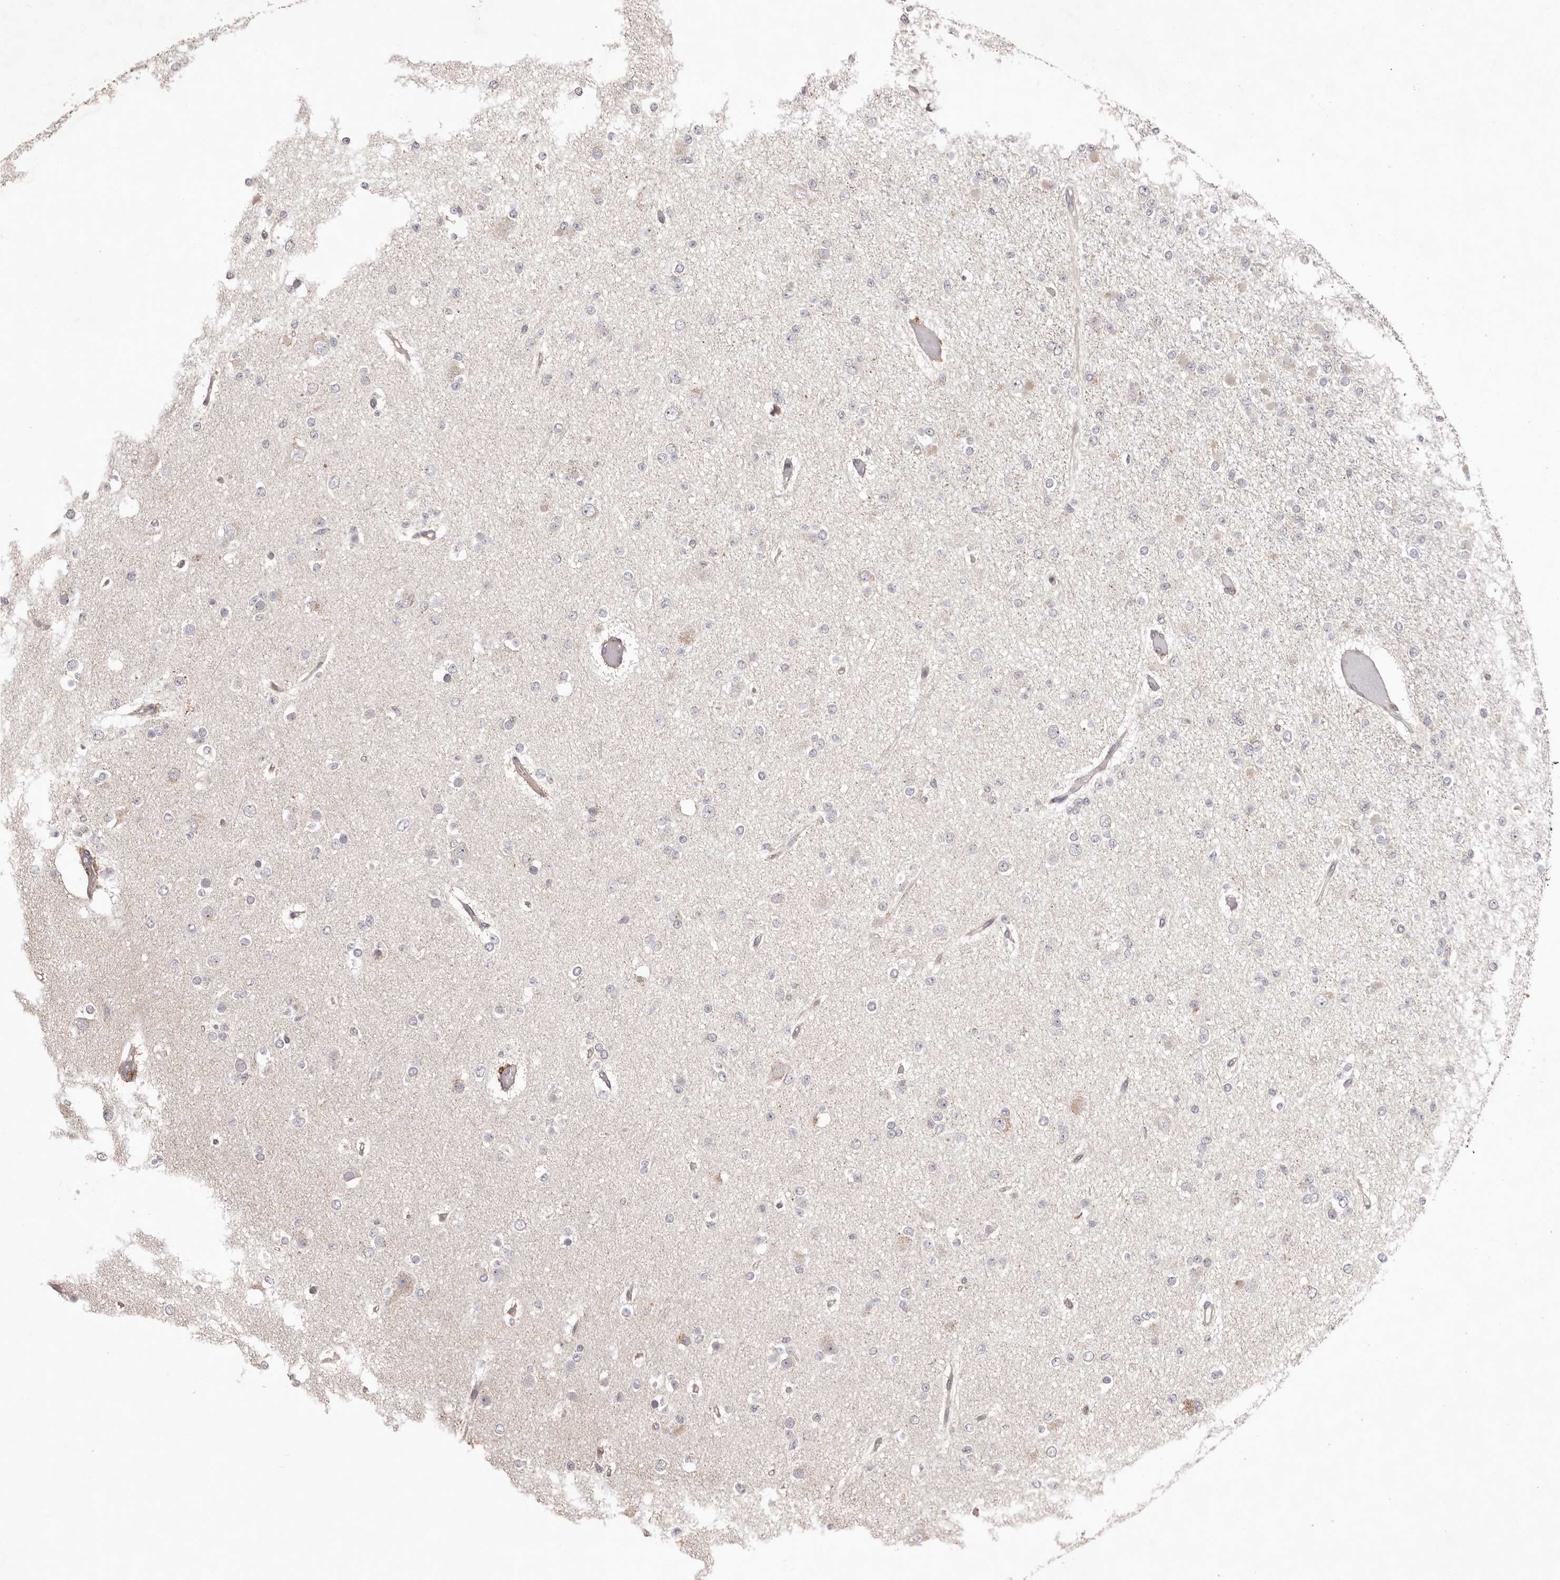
{"staining": {"intensity": "negative", "quantity": "none", "location": "none"}, "tissue": "glioma", "cell_type": "Tumor cells", "image_type": "cancer", "snomed": [{"axis": "morphology", "description": "Glioma, malignant, Low grade"}, {"axis": "topography", "description": "Brain"}], "caption": "Tumor cells show no significant positivity in malignant low-grade glioma.", "gene": "HRH1", "patient": {"sex": "female", "age": 22}}